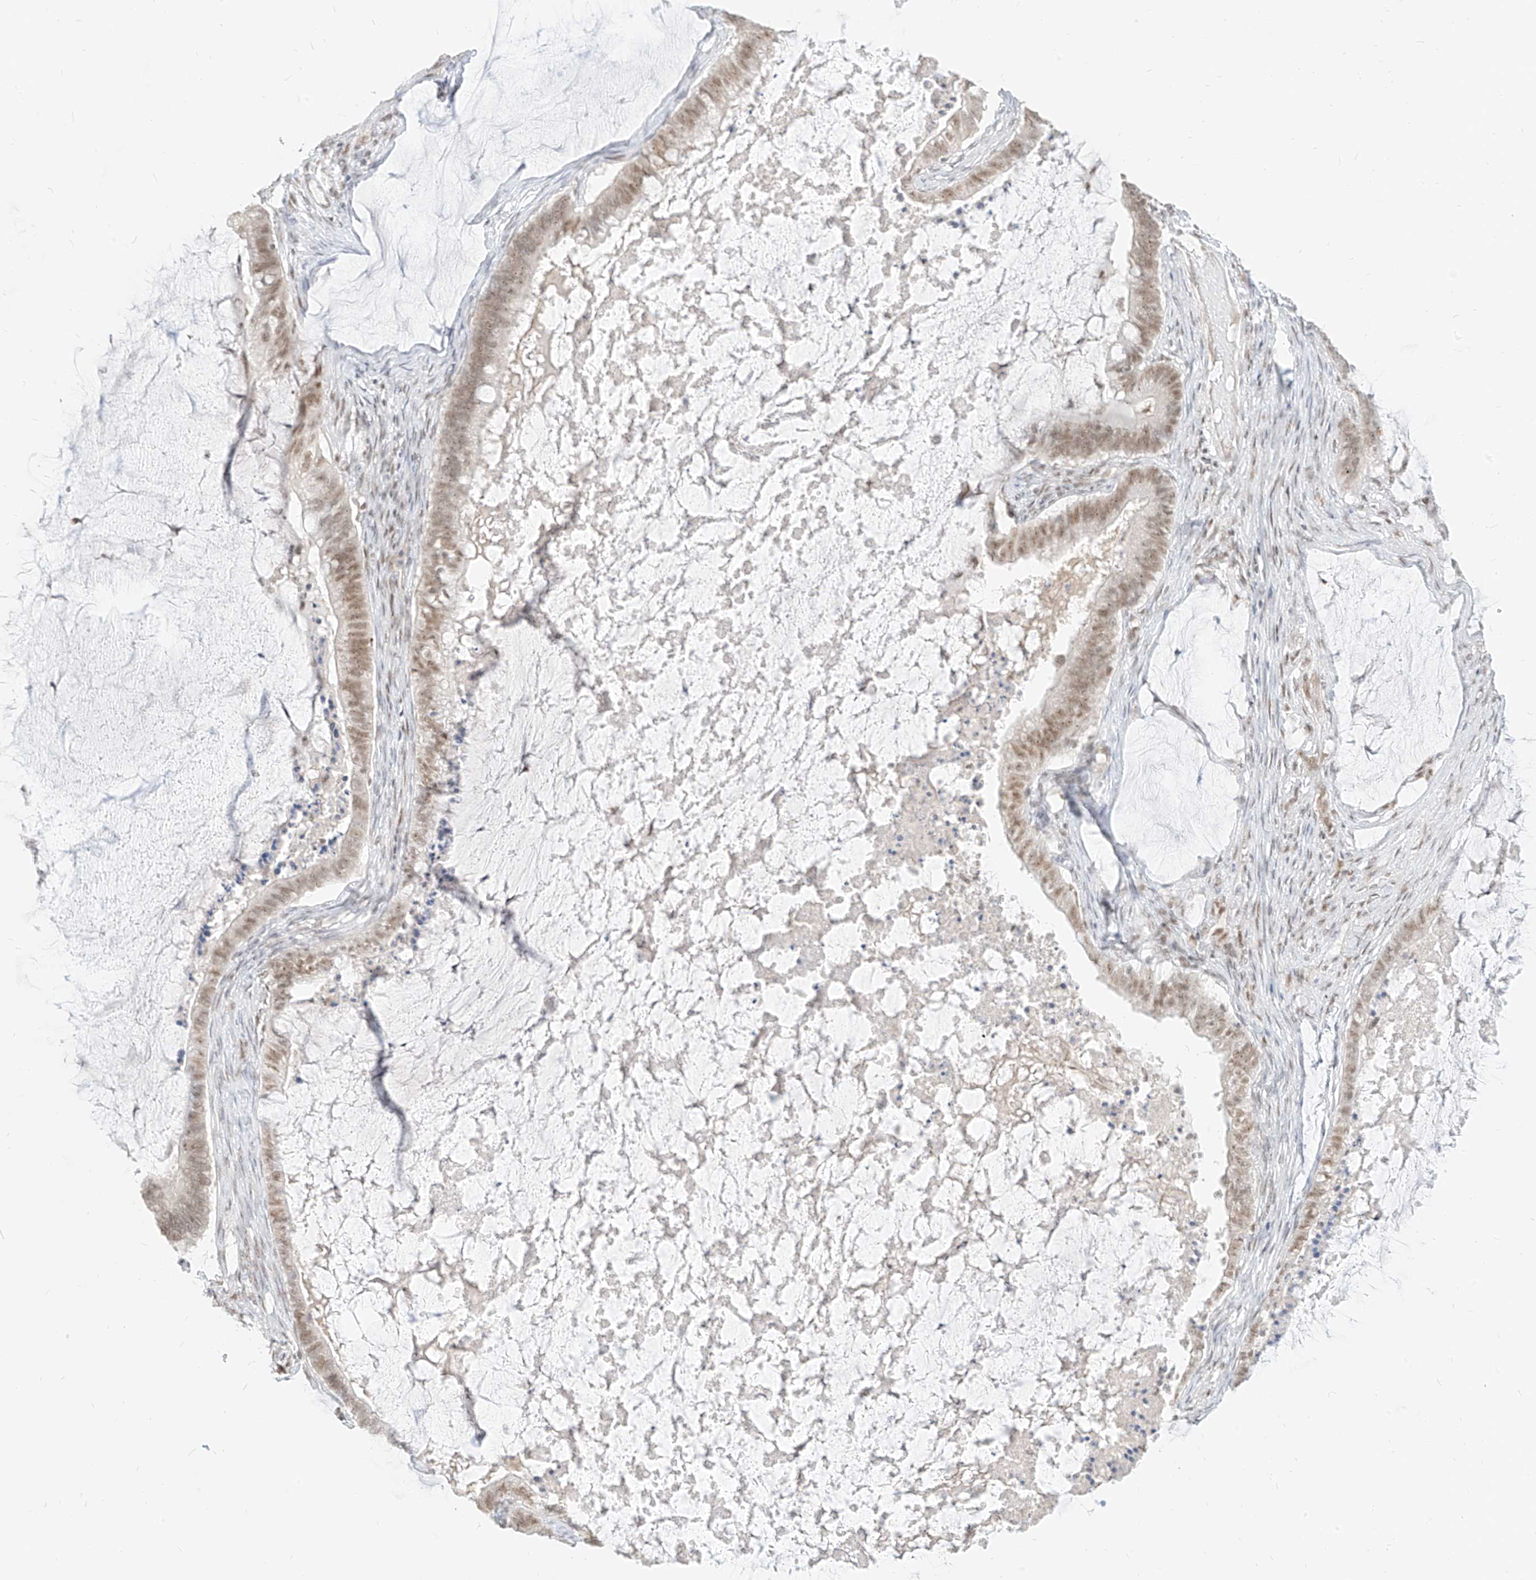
{"staining": {"intensity": "moderate", "quantity": ">75%", "location": "nuclear"}, "tissue": "ovarian cancer", "cell_type": "Tumor cells", "image_type": "cancer", "snomed": [{"axis": "morphology", "description": "Cystadenocarcinoma, mucinous, NOS"}, {"axis": "topography", "description": "Ovary"}], "caption": "A medium amount of moderate nuclear expression is present in approximately >75% of tumor cells in ovarian cancer tissue.", "gene": "SUPT5H", "patient": {"sex": "female", "age": 61}}